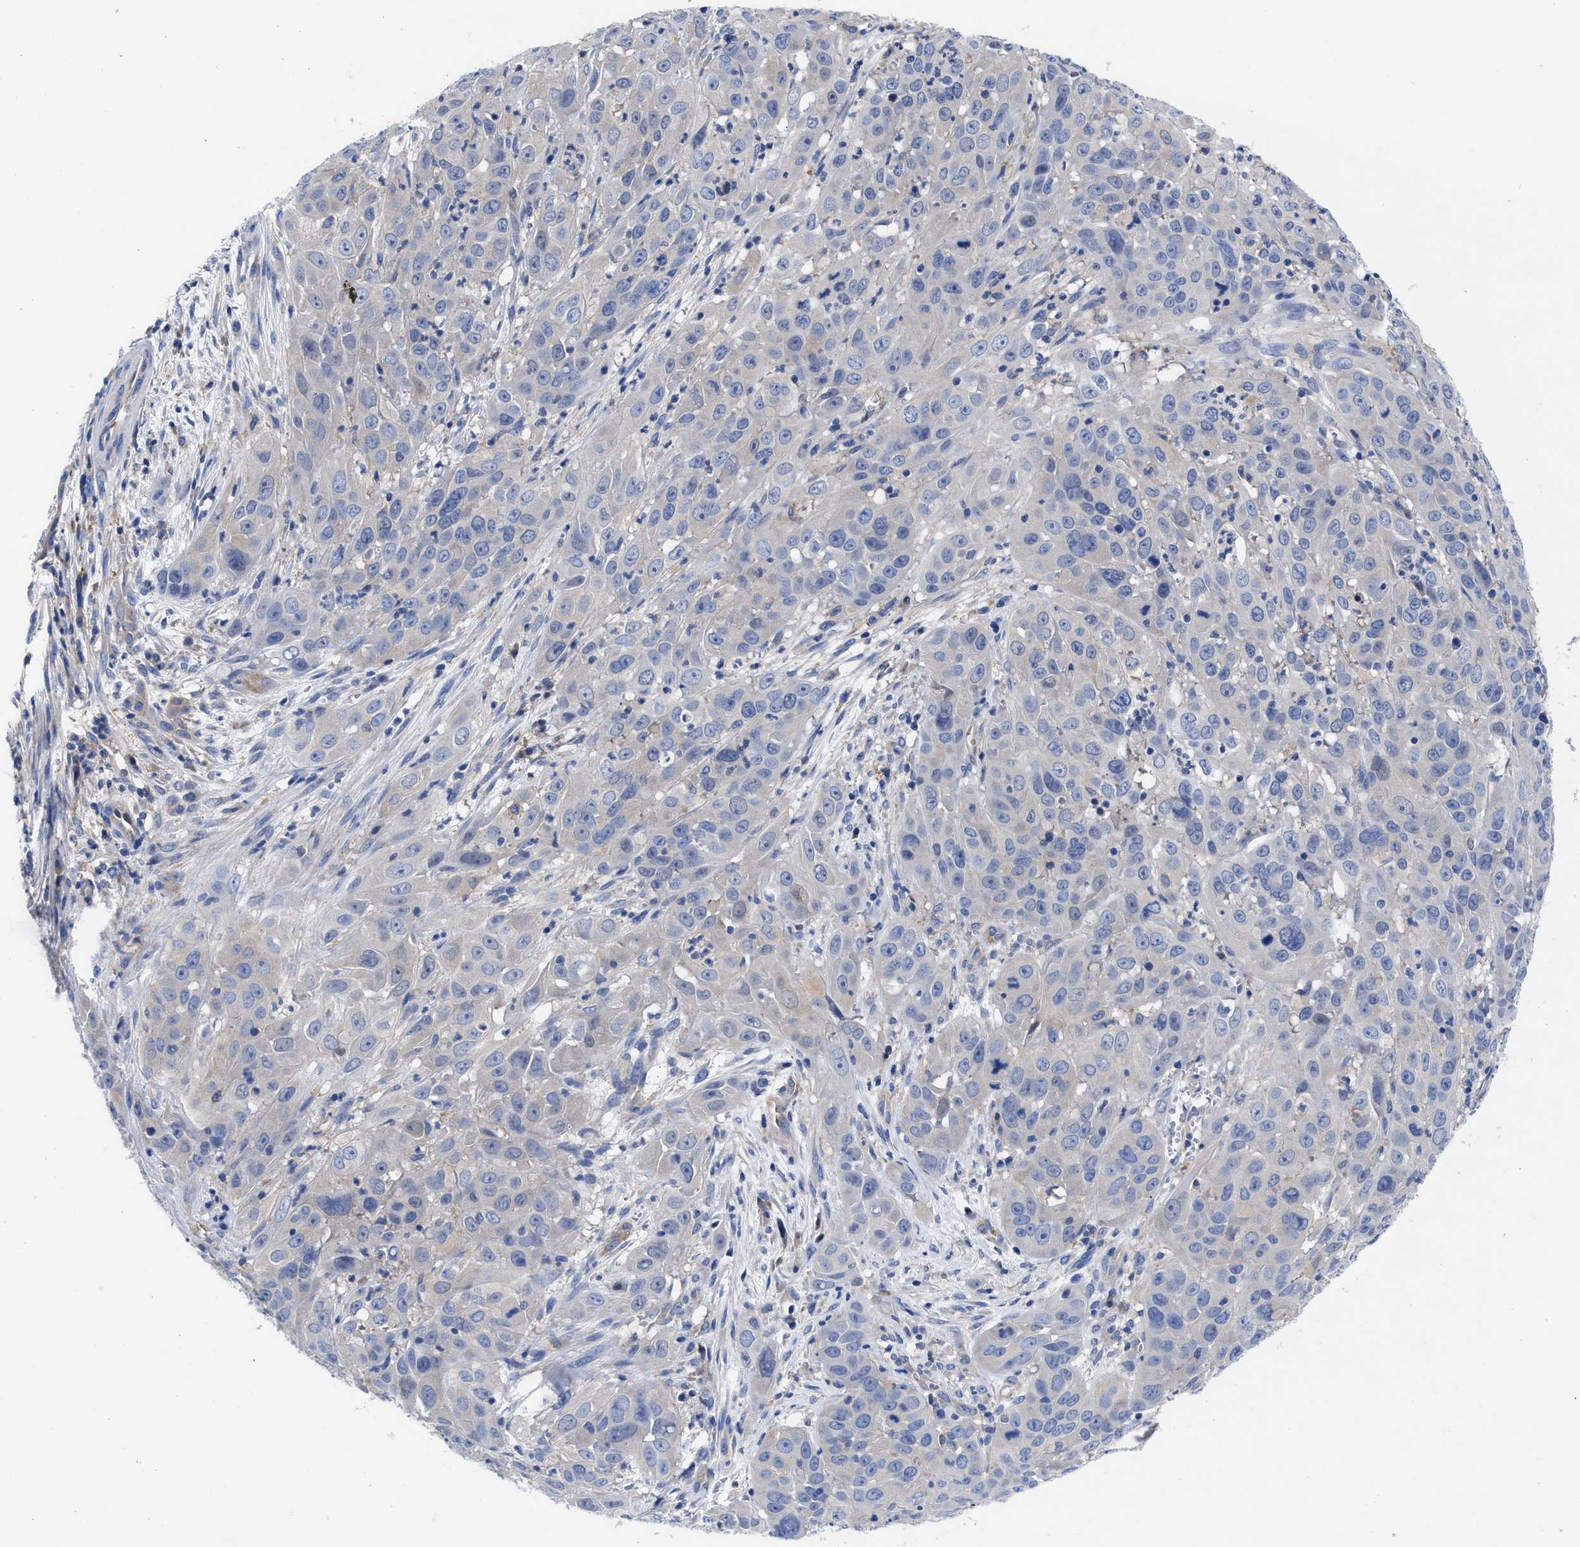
{"staining": {"intensity": "negative", "quantity": "none", "location": "none"}, "tissue": "cervical cancer", "cell_type": "Tumor cells", "image_type": "cancer", "snomed": [{"axis": "morphology", "description": "Squamous cell carcinoma, NOS"}, {"axis": "topography", "description": "Cervix"}], "caption": "Tumor cells show no significant expression in squamous cell carcinoma (cervical).", "gene": "RBKS", "patient": {"sex": "female", "age": 32}}